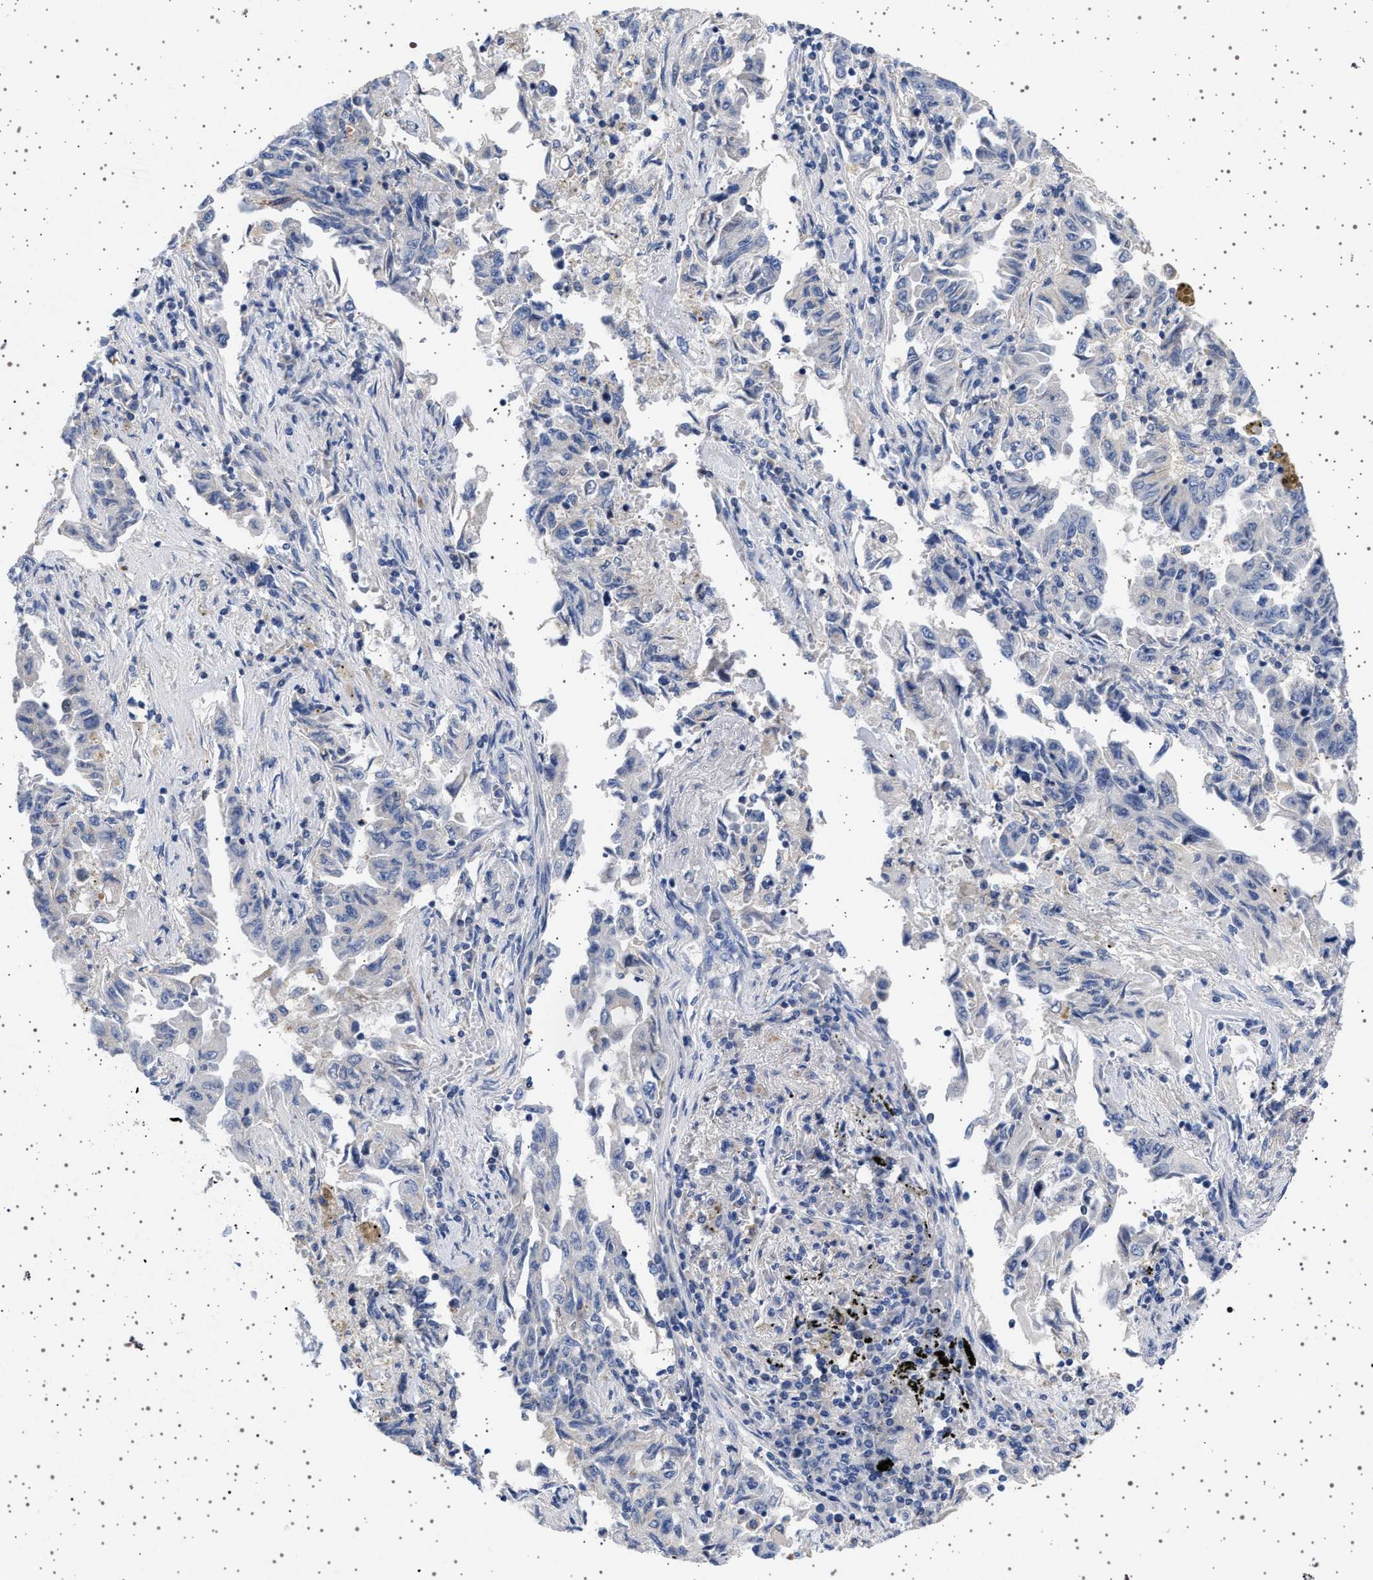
{"staining": {"intensity": "negative", "quantity": "none", "location": "none"}, "tissue": "lung cancer", "cell_type": "Tumor cells", "image_type": "cancer", "snomed": [{"axis": "morphology", "description": "Adenocarcinoma, NOS"}, {"axis": "topography", "description": "Lung"}], "caption": "DAB (3,3'-diaminobenzidine) immunohistochemical staining of lung cancer displays no significant staining in tumor cells. Brightfield microscopy of immunohistochemistry (IHC) stained with DAB (brown) and hematoxylin (blue), captured at high magnification.", "gene": "TRMT10B", "patient": {"sex": "female", "age": 51}}